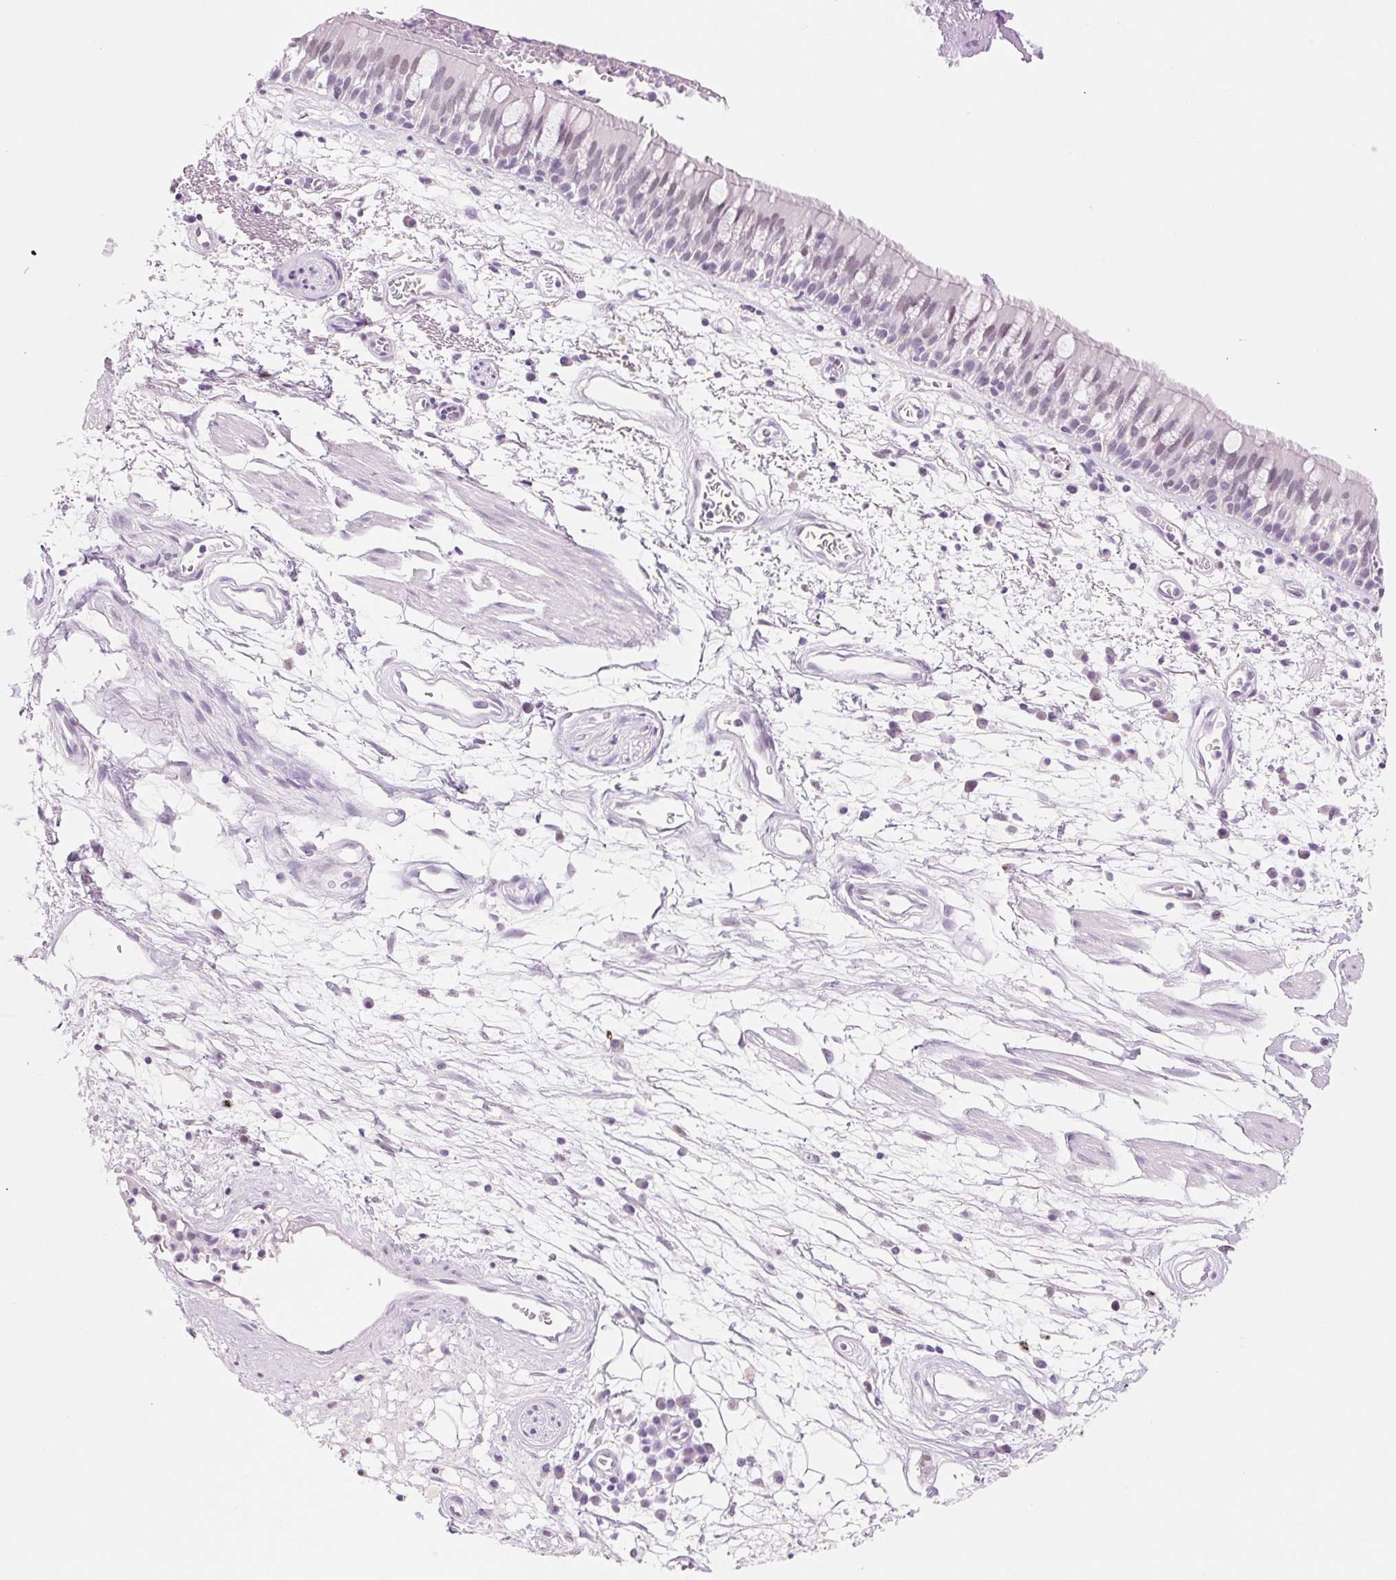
{"staining": {"intensity": "negative", "quantity": "none", "location": "none"}, "tissue": "bronchus", "cell_type": "Respiratory epithelial cells", "image_type": "normal", "snomed": [{"axis": "morphology", "description": "Normal tissue, NOS"}, {"axis": "morphology", "description": "Squamous cell carcinoma, NOS"}, {"axis": "topography", "description": "Cartilage tissue"}, {"axis": "topography", "description": "Bronchus"}, {"axis": "topography", "description": "Lung"}], "caption": "IHC image of benign bronchus: human bronchus stained with DAB (3,3'-diaminobenzidine) shows no significant protein staining in respiratory epithelial cells. The staining is performed using DAB brown chromogen with nuclei counter-stained in using hematoxylin.", "gene": "ASGR2", "patient": {"sex": "male", "age": 66}}